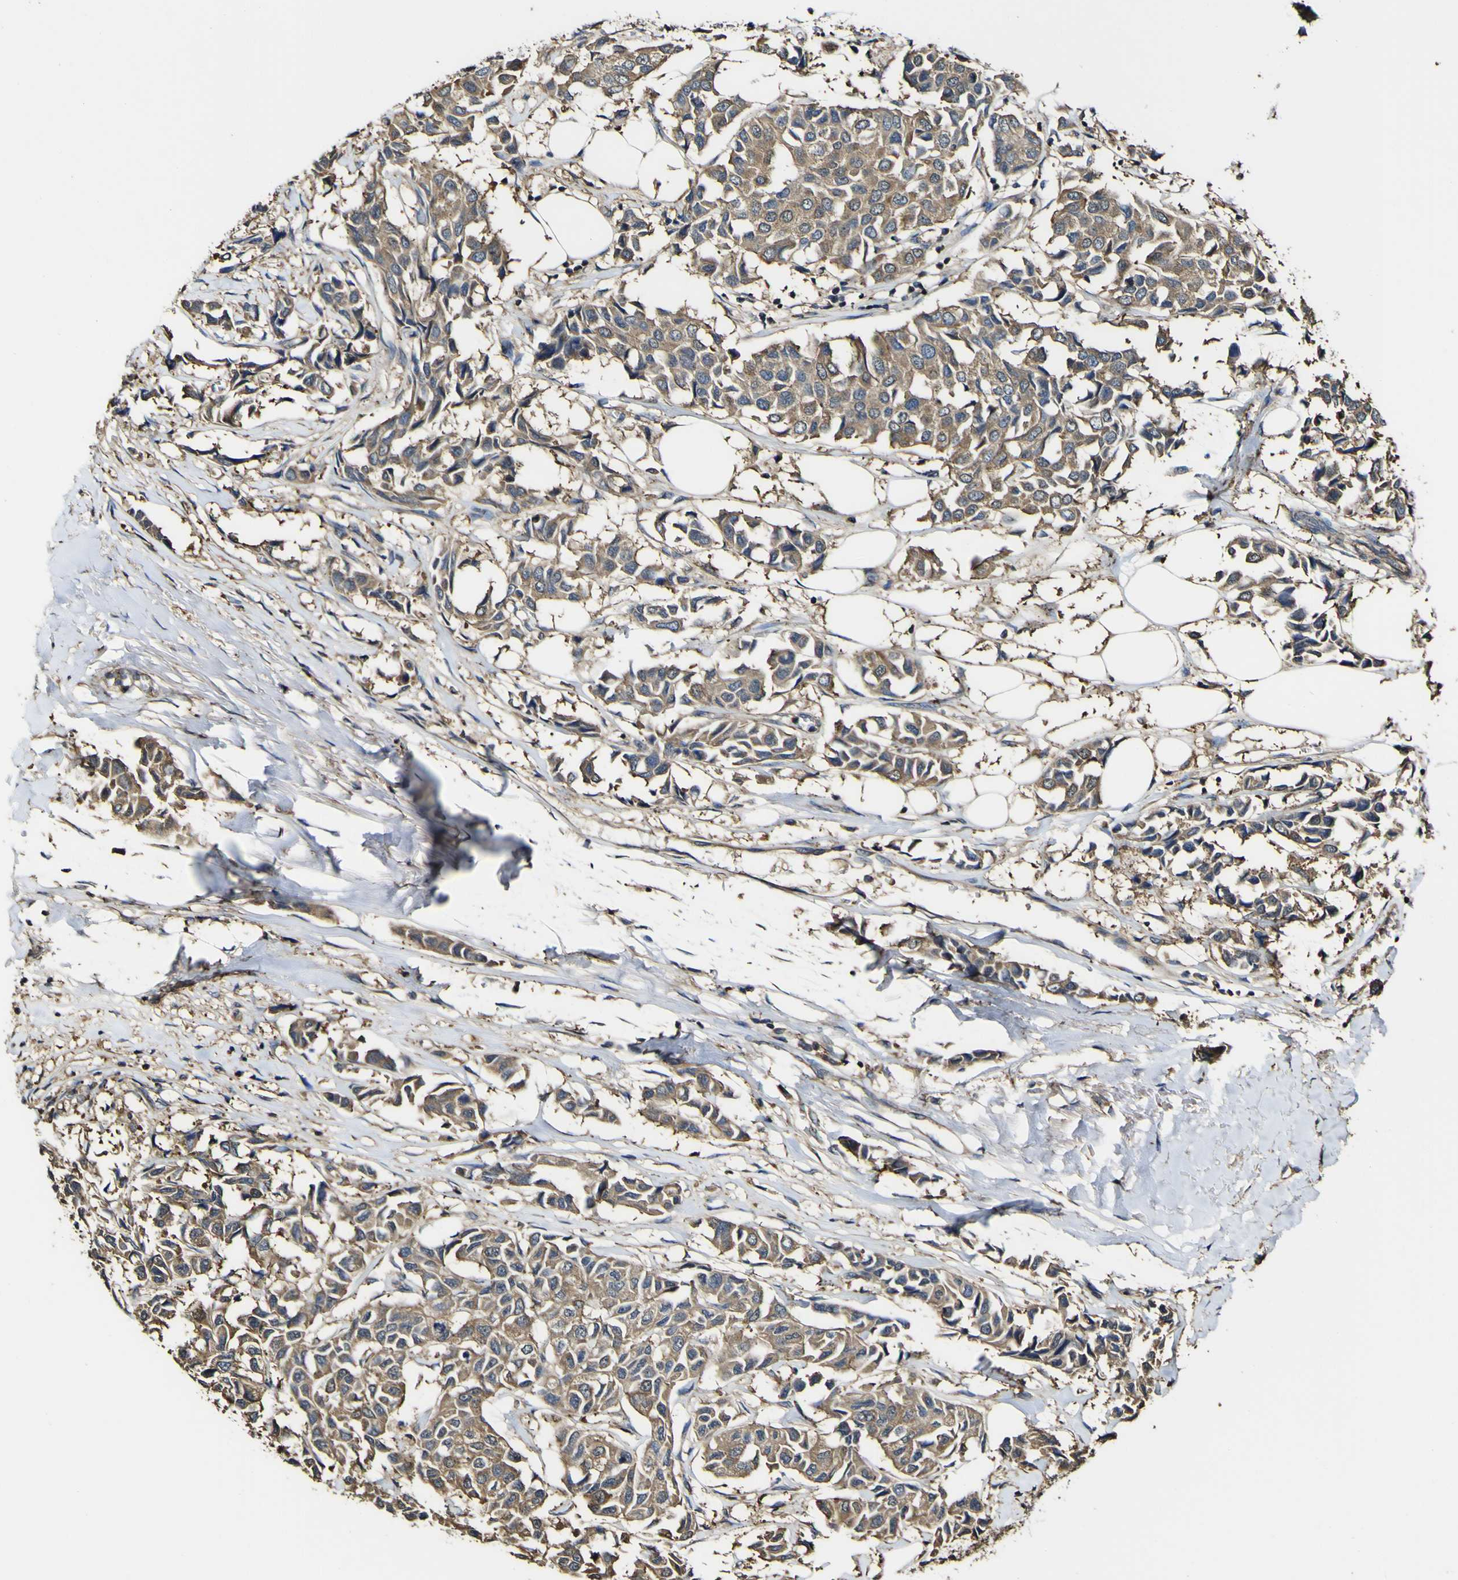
{"staining": {"intensity": "moderate", "quantity": ">75%", "location": "cytoplasmic/membranous"}, "tissue": "breast cancer", "cell_type": "Tumor cells", "image_type": "cancer", "snomed": [{"axis": "morphology", "description": "Duct carcinoma"}, {"axis": "topography", "description": "Breast"}], "caption": "This photomicrograph exhibits IHC staining of infiltrating ductal carcinoma (breast), with medium moderate cytoplasmic/membranous positivity in about >75% of tumor cells.", "gene": "PTPRR", "patient": {"sex": "female", "age": 80}}